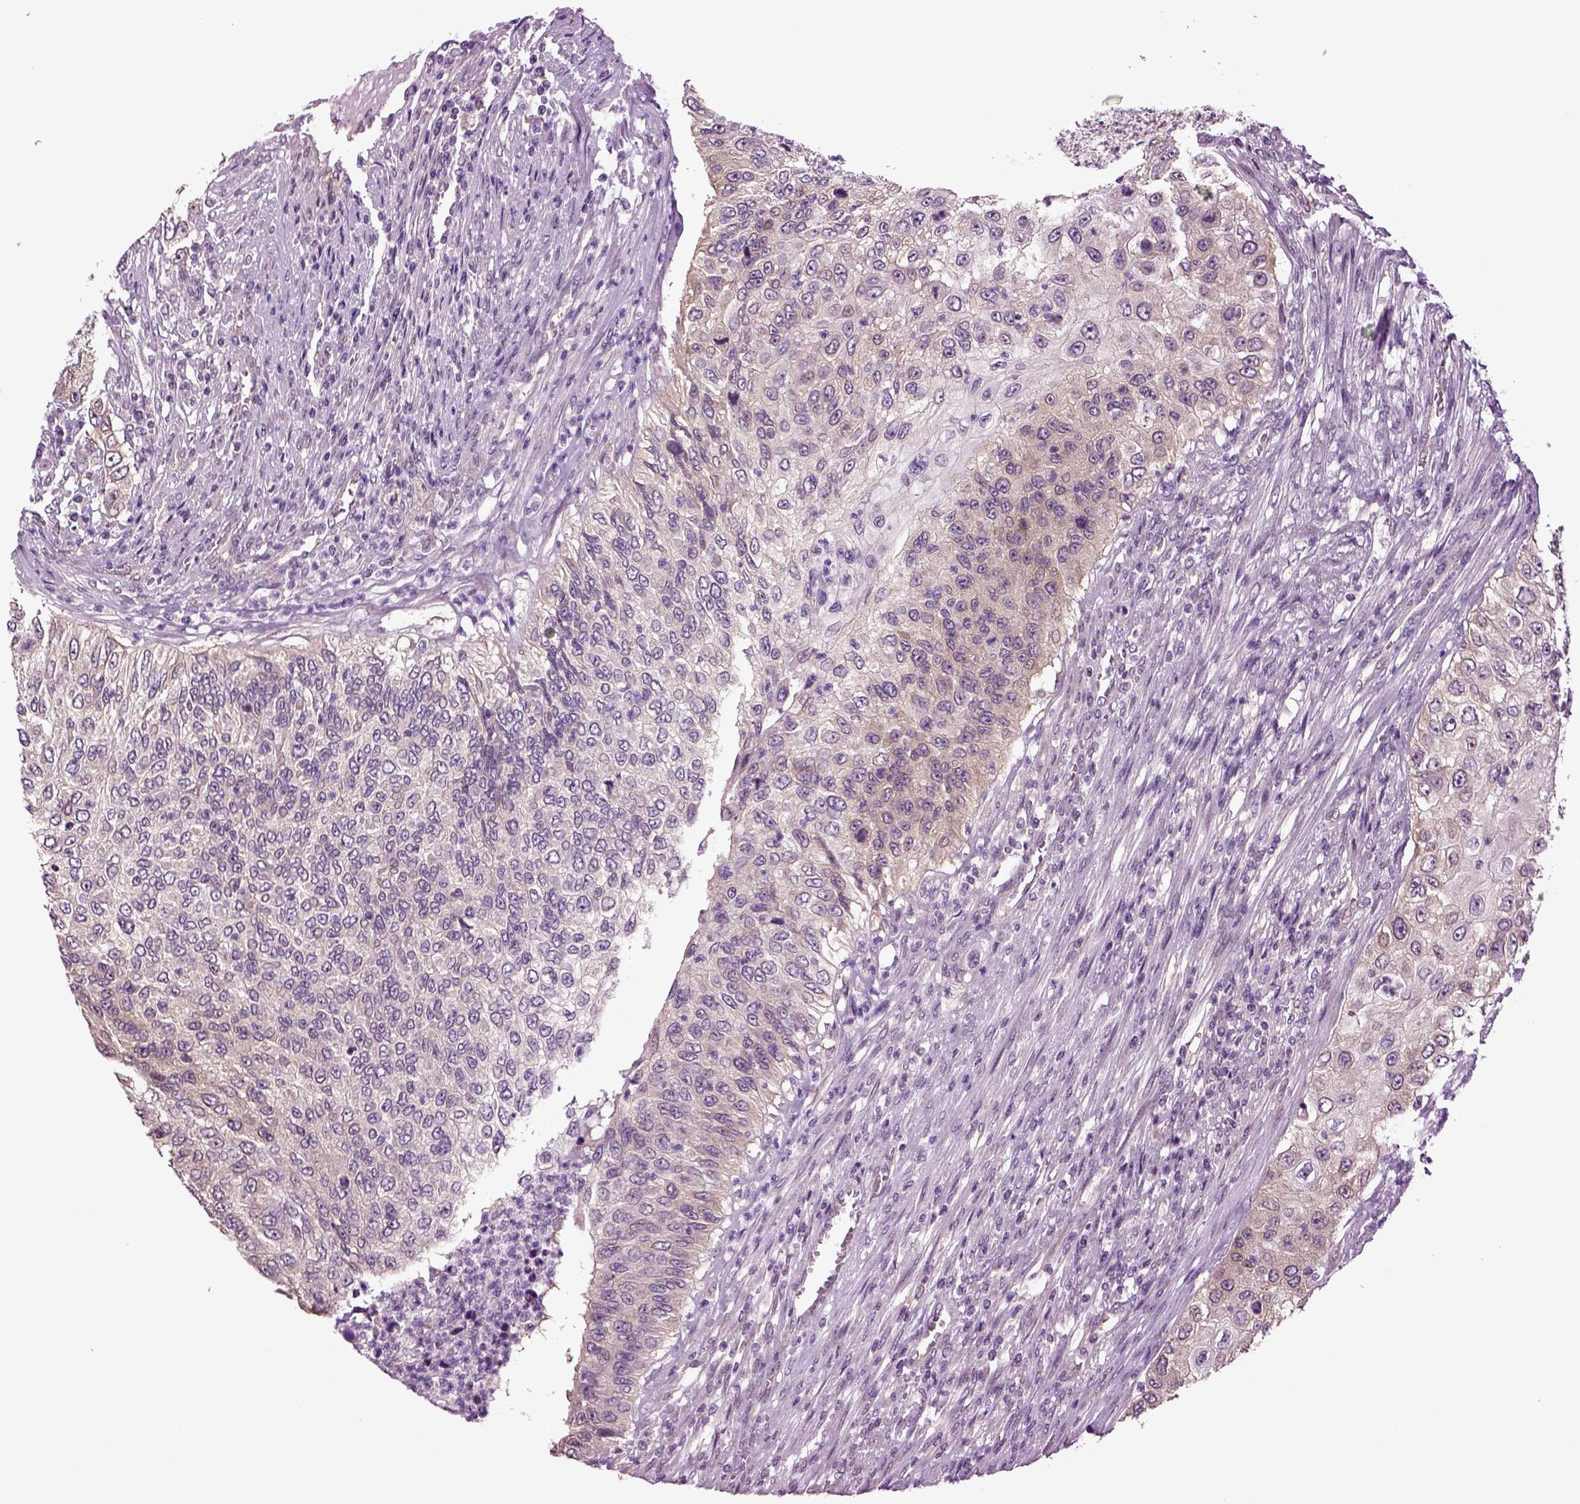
{"staining": {"intensity": "weak", "quantity": "25%-75%", "location": "cytoplasmic/membranous"}, "tissue": "urothelial cancer", "cell_type": "Tumor cells", "image_type": "cancer", "snomed": [{"axis": "morphology", "description": "Urothelial carcinoma, High grade"}, {"axis": "topography", "description": "Urinary bladder"}], "caption": "Protein analysis of high-grade urothelial carcinoma tissue demonstrates weak cytoplasmic/membranous positivity in approximately 25%-75% of tumor cells.", "gene": "PLCH2", "patient": {"sex": "female", "age": 60}}